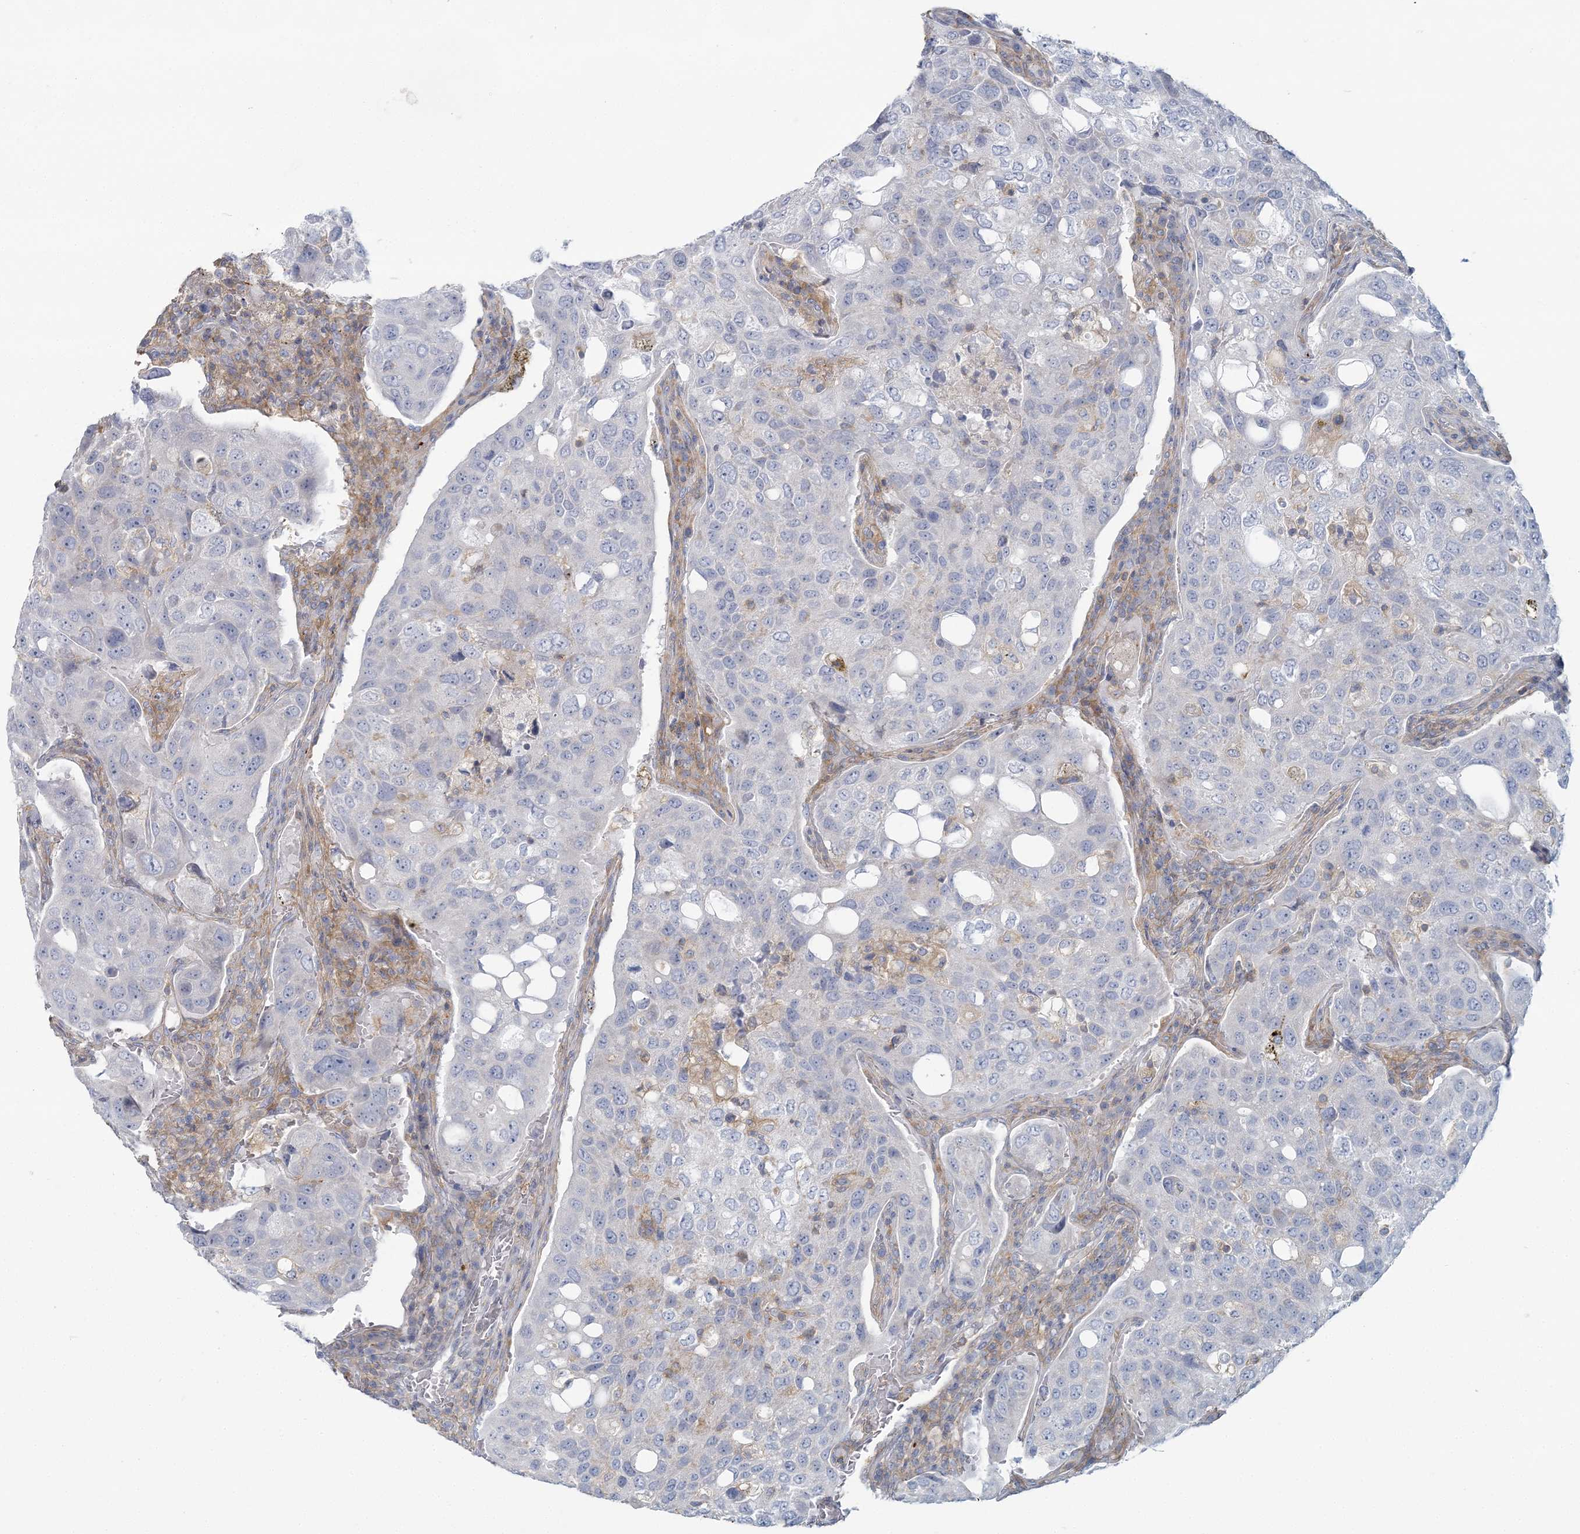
{"staining": {"intensity": "negative", "quantity": "none", "location": "none"}, "tissue": "urothelial cancer", "cell_type": "Tumor cells", "image_type": "cancer", "snomed": [{"axis": "morphology", "description": "Urothelial carcinoma, High grade"}, {"axis": "topography", "description": "Lymph node"}, {"axis": "topography", "description": "Urinary bladder"}], "caption": "Tumor cells are negative for brown protein staining in urothelial carcinoma (high-grade).", "gene": "CUEDC2", "patient": {"sex": "male", "age": 51}}